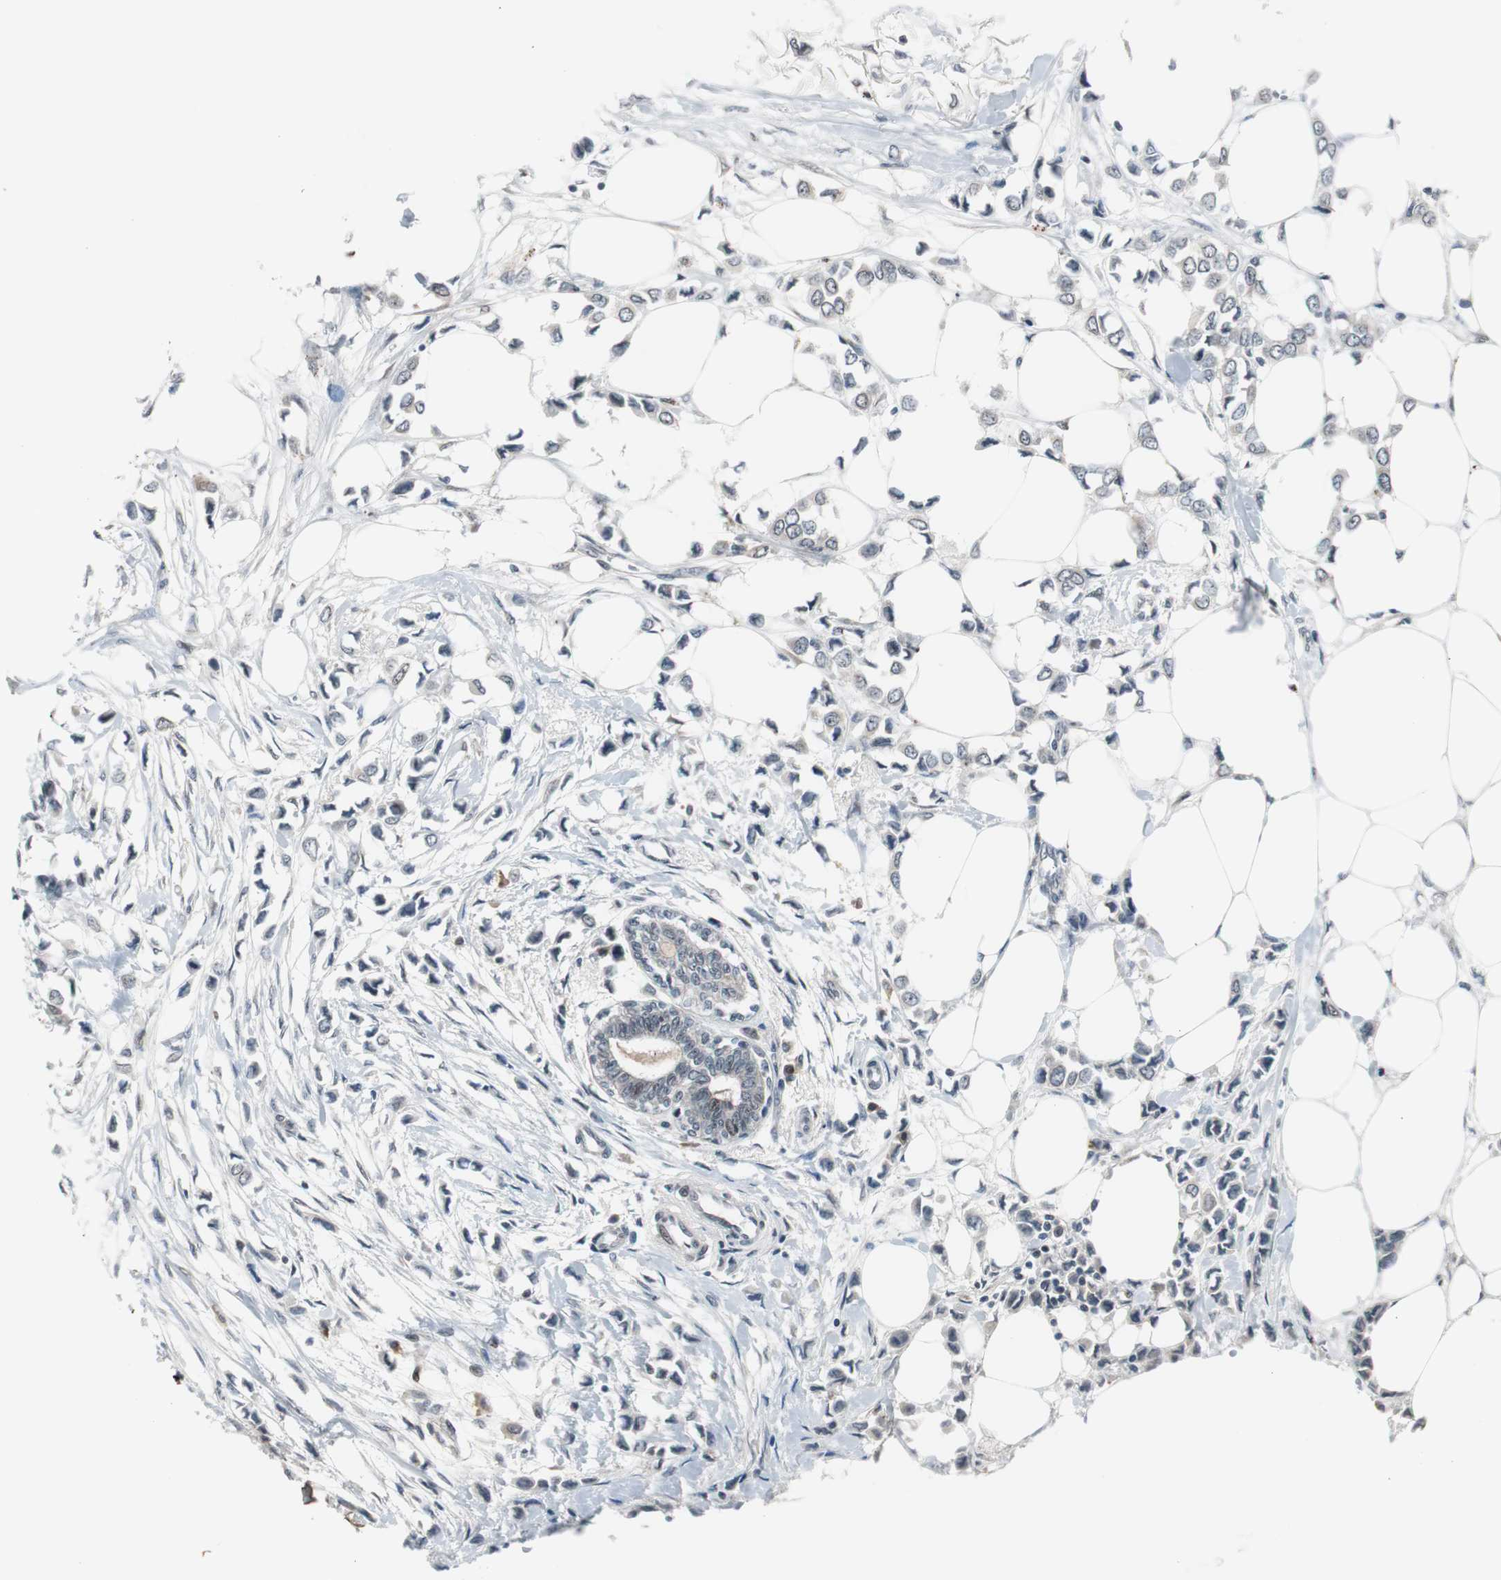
{"staining": {"intensity": "negative", "quantity": "none", "location": "none"}, "tissue": "breast cancer", "cell_type": "Tumor cells", "image_type": "cancer", "snomed": [{"axis": "morphology", "description": "Lobular carcinoma"}, {"axis": "topography", "description": "Breast"}], "caption": "An immunohistochemistry micrograph of breast cancer (lobular carcinoma) is shown. There is no staining in tumor cells of breast cancer (lobular carcinoma). (DAB (3,3'-diaminobenzidine) immunohistochemistry visualized using brightfield microscopy, high magnification).", "gene": "BOLA1", "patient": {"sex": "female", "age": 51}}